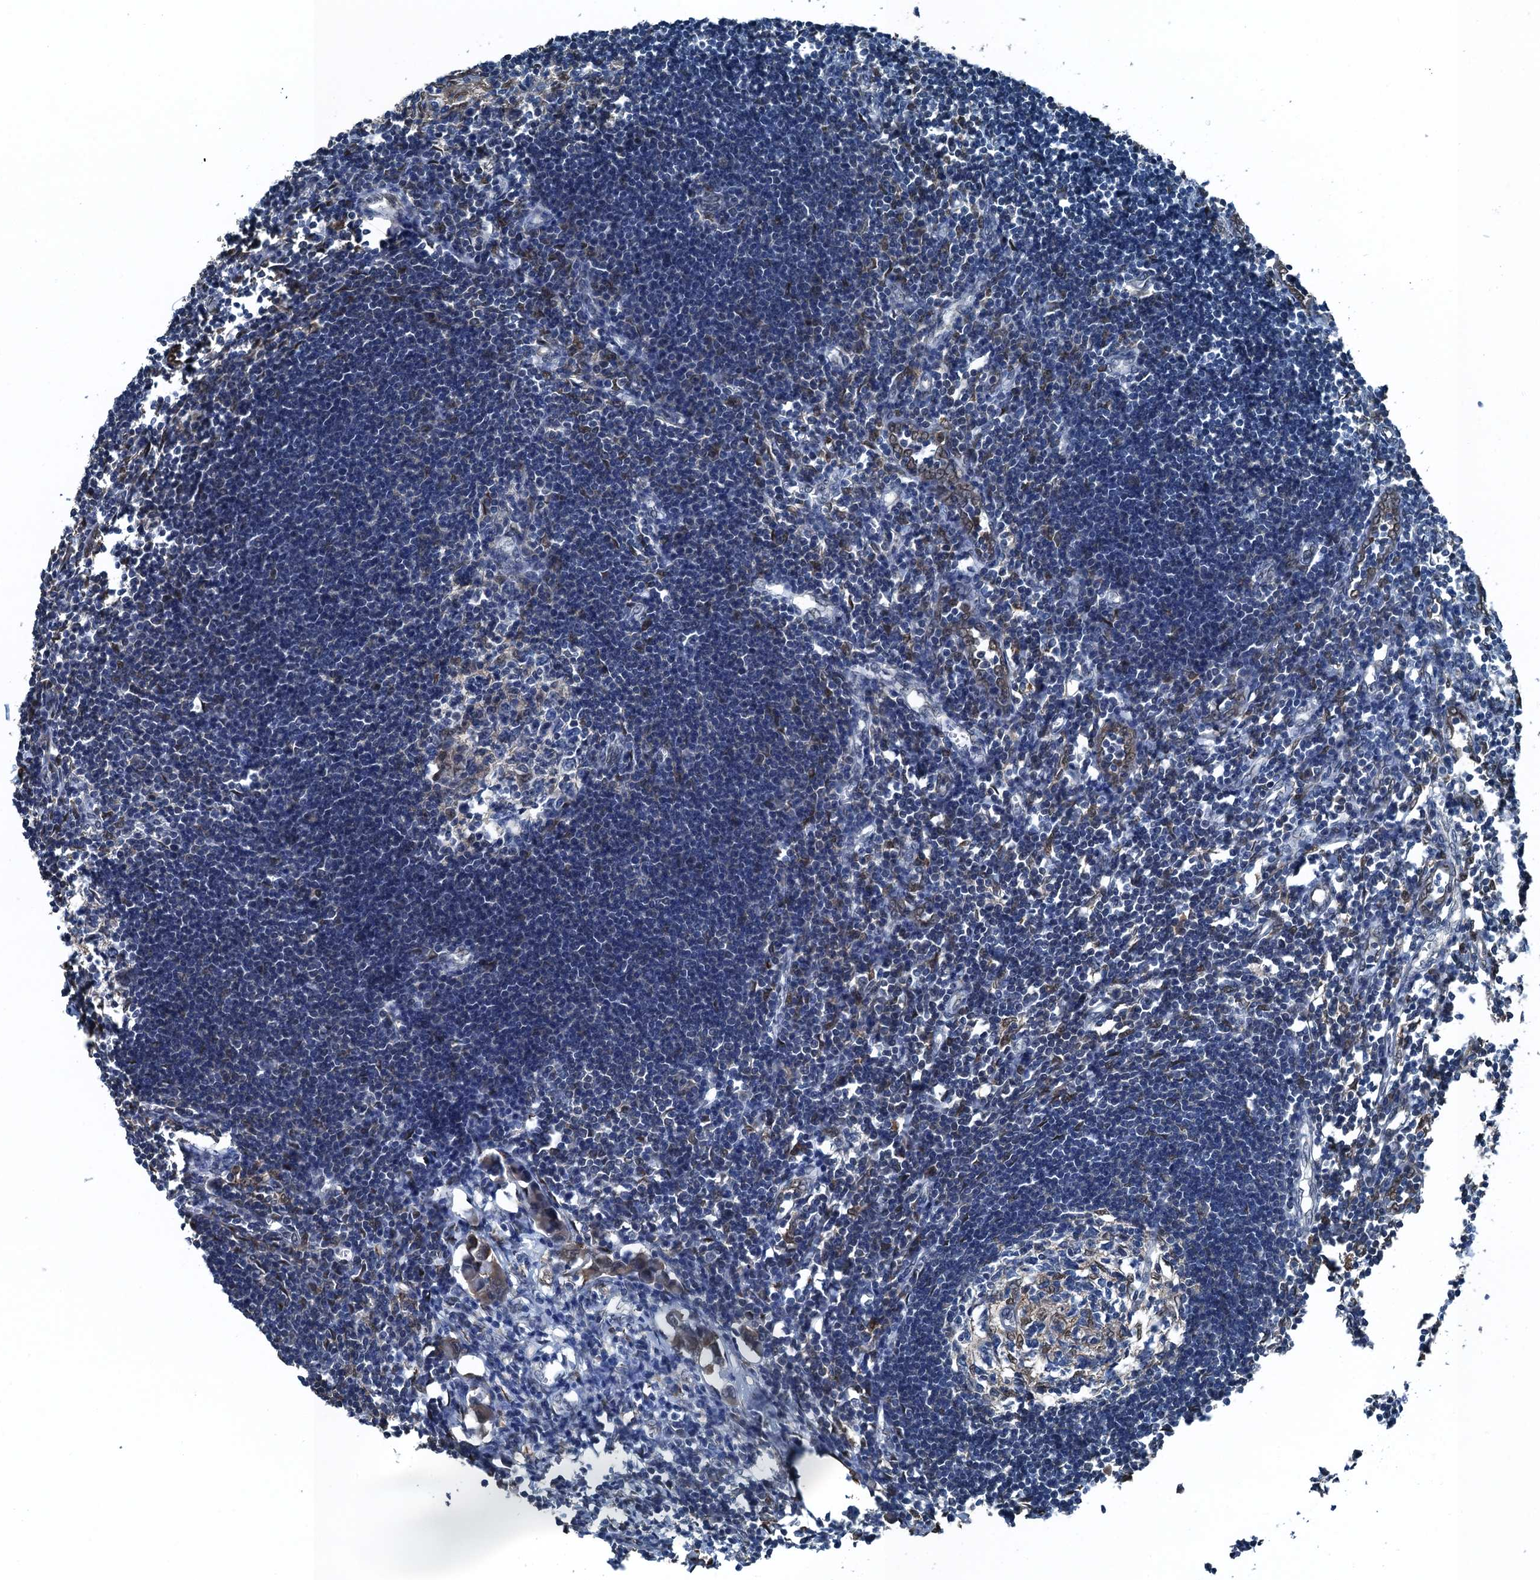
{"staining": {"intensity": "moderate", "quantity": "<25%", "location": "cytoplasmic/membranous,nuclear"}, "tissue": "lymph node", "cell_type": "Germinal center cells", "image_type": "normal", "snomed": [{"axis": "morphology", "description": "Normal tissue, NOS"}, {"axis": "morphology", "description": "Malignant melanoma, Metastatic site"}, {"axis": "topography", "description": "Lymph node"}], "caption": "Lymph node stained with a brown dye reveals moderate cytoplasmic/membranous,nuclear positive staining in about <25% of germinal center cells.", "gene": "RNH1", "patient": {"sex": "male", "age": 41}}